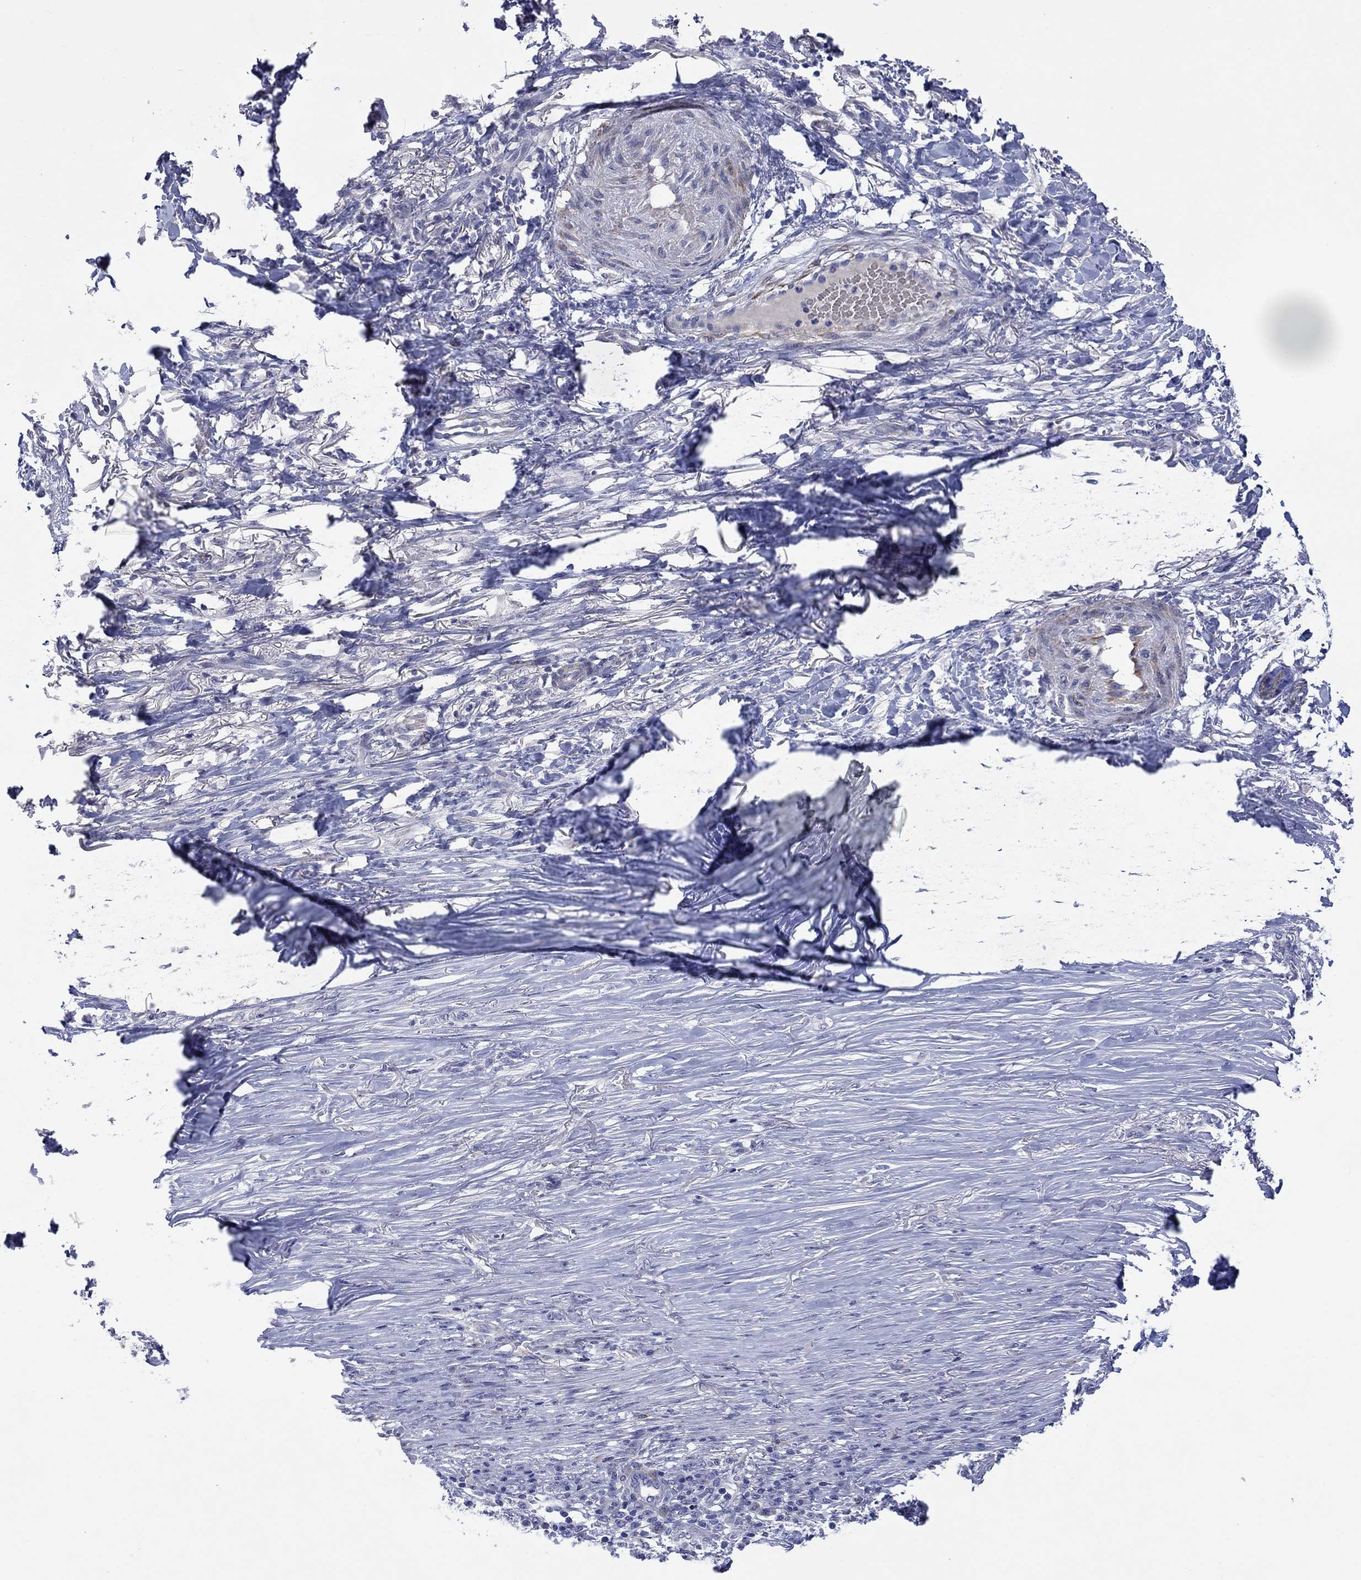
{"staining": {"intensity": "negative", "quantity": "none", "location": "none"}, "tissue": "skin cancer", "cell_type": "Tumor cells", "image_type": "cancer", "snomed": [{"axis": "morphology", "description": "Squamous cell carcinoma, NOS"}, {"axis": "topography", "description": "Skin"}], "caption": "An immunohistochemistry (IHC) micrograph of squamous cell carcinoma (skin) is shown. There is no staining in tumor cells of squamous cell carcinoma (skin). Nuclei are stained in blue.", "gene": "PTPRZ1", "patient": {"sex": "male", "age": 70}}